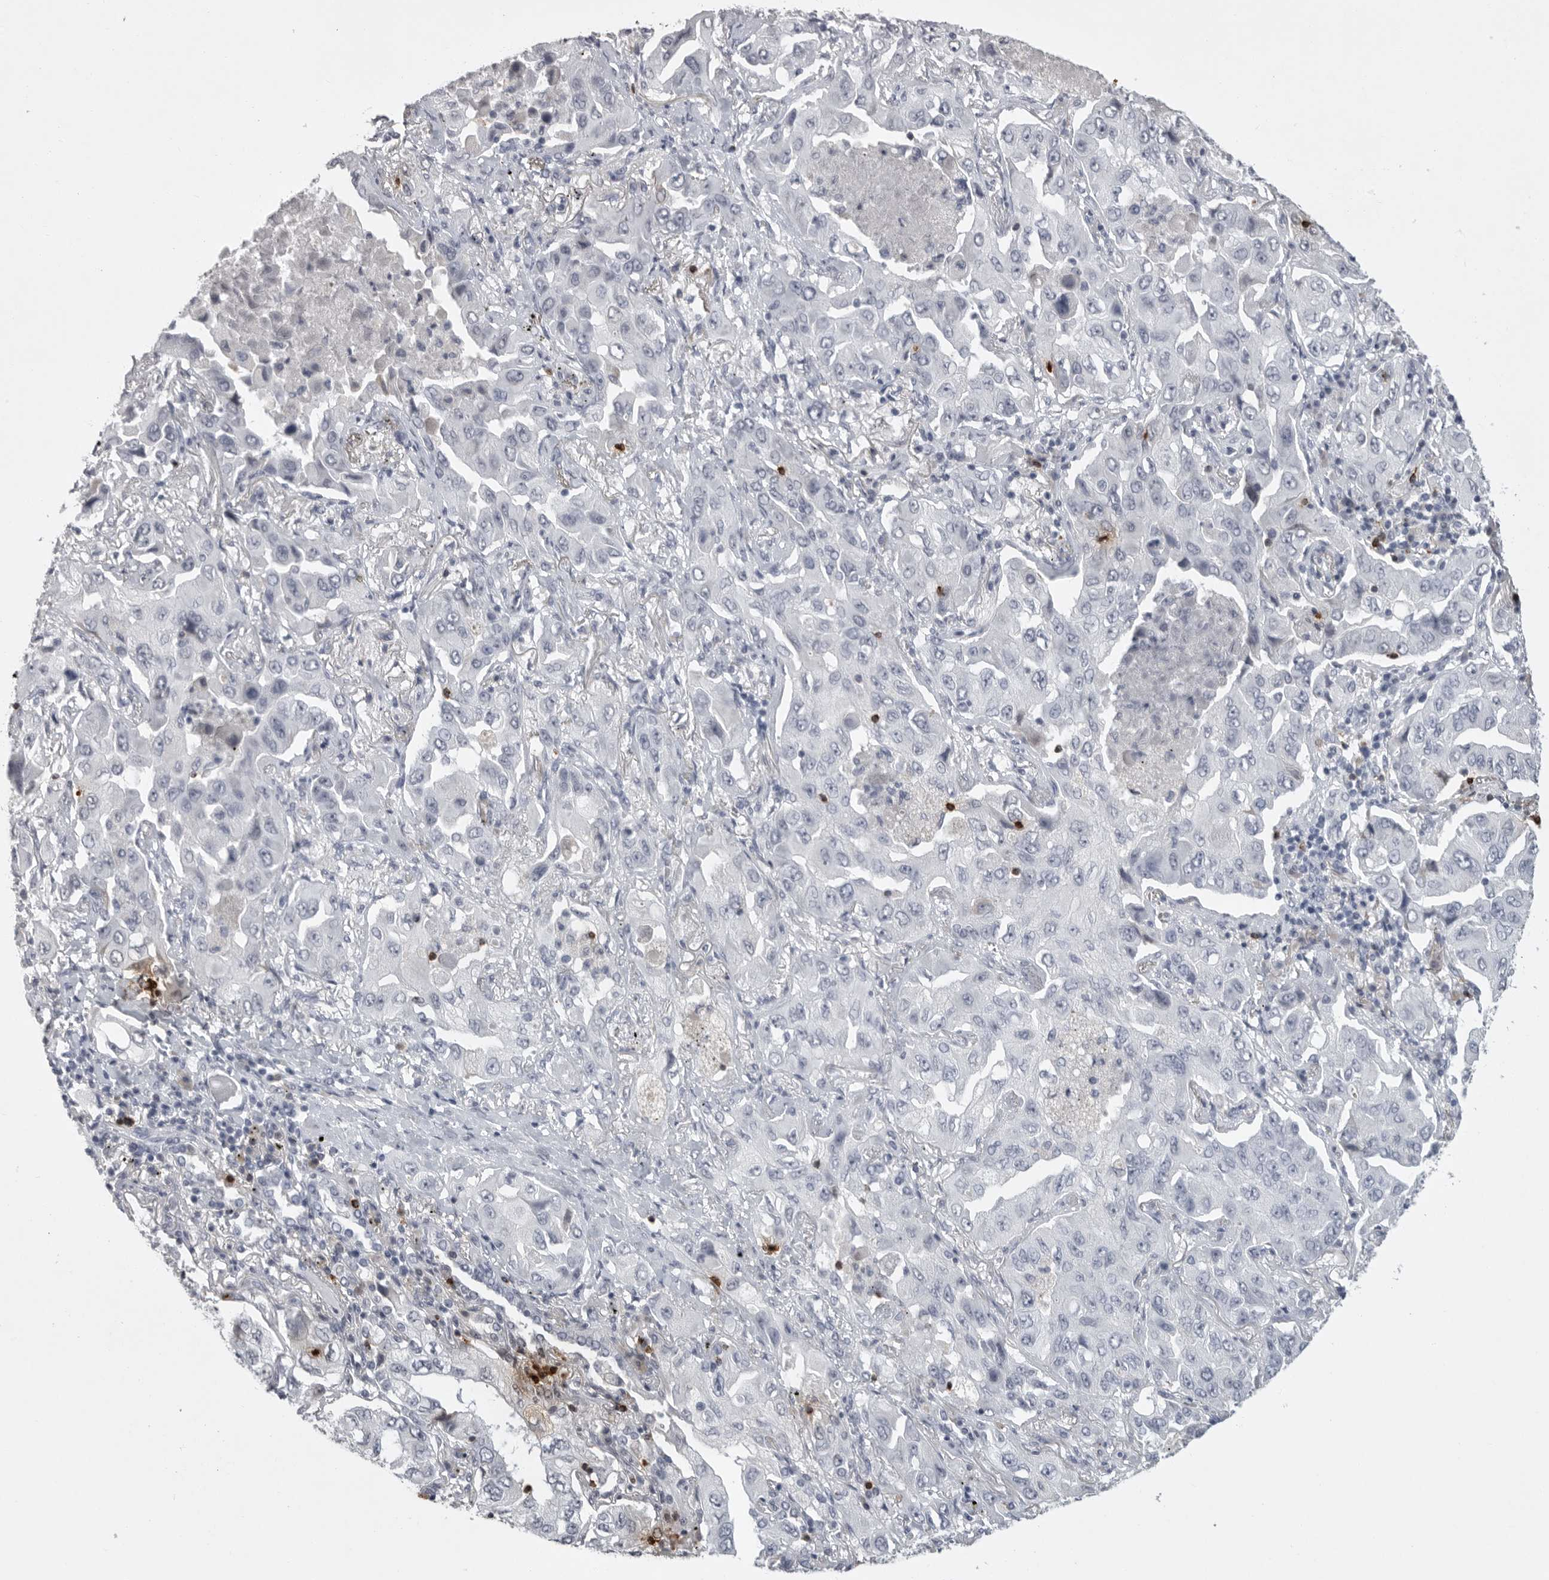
{"staining": {"intensity": "negative", "quantity": "none", "location": "none"}, "tissue": "lung cancer", "cell_type": "Tumor cells", "image_type": "cancer", "snomed": [{"axis": "morphology", "description": "Adenocarcinoma, NOS"}, {"axis": "topography", "description": "Lung"}], "caption": "Tumor cells are negative for protein expression in human lung adenocarcinoma.", "gene": "GNLY", "patient": {"sex": "female", "age": 65}}